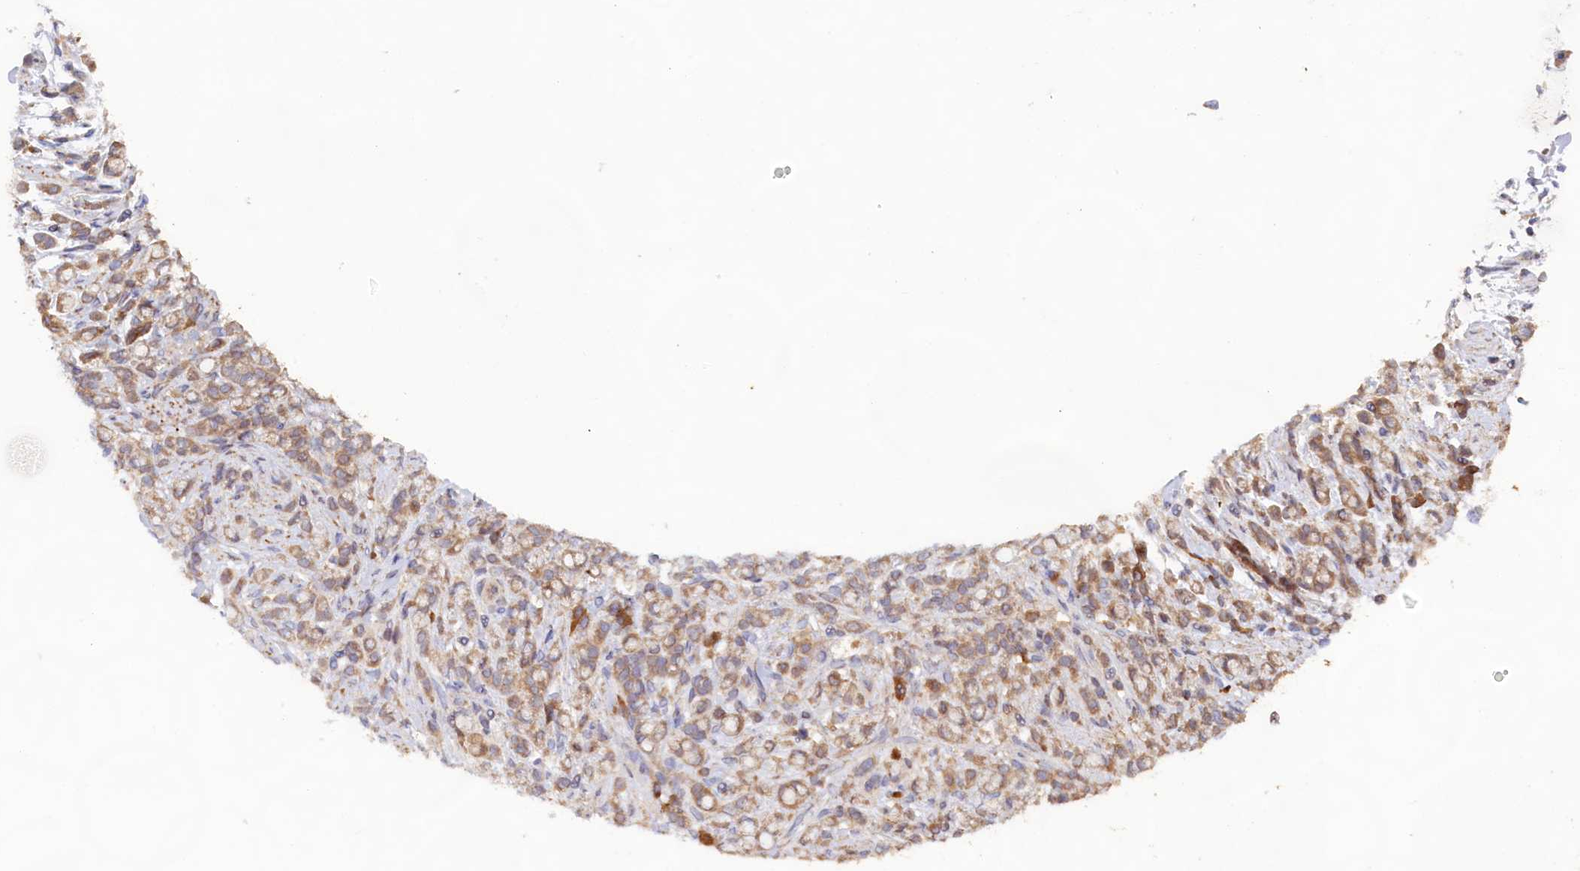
{"staining": {"intensity": "weak", "quantity": ">75%", "location": "cytoplasmic/membranous"}, "tissue": "stomach cancer", "cell_type": "Tumor cells", "image_type": "cancer", "snomed": [{"axis": "morphology", "description": "Adenocarcinoma, NOS"}, {"axis": "topography", "description": "Stomach"}], "caption": "The photomicrograph reveals a brown stain indicating the presence of a protein in the cytoplasmic/membranous of tumor cells in adenocarcinoma (stomach). The staining was performed using DAB (3,3'-diaminobenzidine), with brown indicating positive protein expression. Nuclei are stained blue with hematoxylin.", "gene": "FUNDC1", "patient": {"sex": "female", "age": 60}}